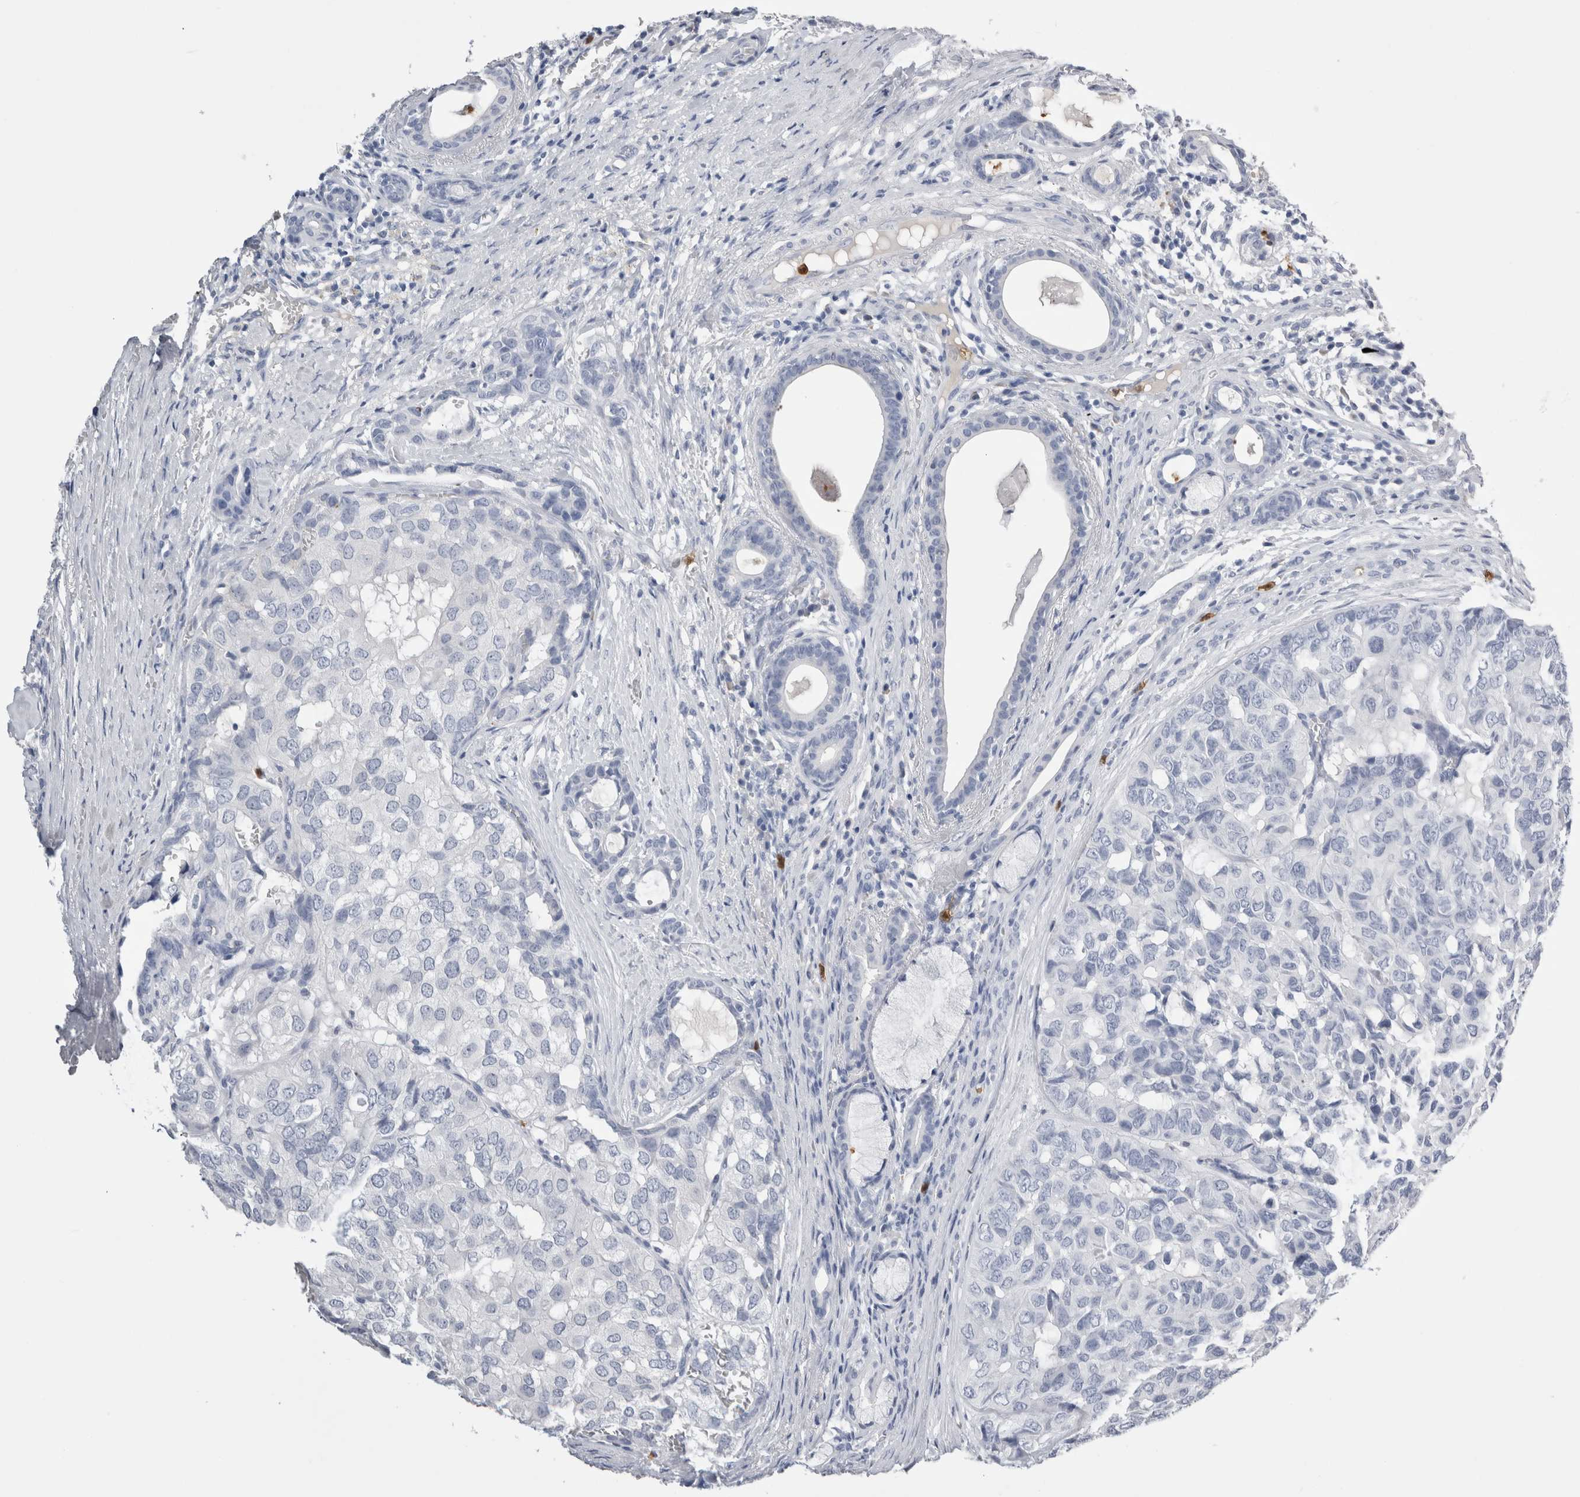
{"staining": {"intensity": "negative", "quantity": "none", "location": "none"}, "tissue": "head and neck cancer", "cell_type": "Tumor cells", "image_type": "cancer", "snomed": [{"axis": "morphology", "description": "Adenocarcinoma, NOS"}, {"axis": "topography", "description": "Salivary gland, NOS"}, {"axis": "topography", "description": "Head-Neck"}], "caption": "Immunohistochemistry of head and neck cancer exhibits no positivity in tumor cells.", "gene": "S100A12", "patient": {"sex": "female", "age": 76}}